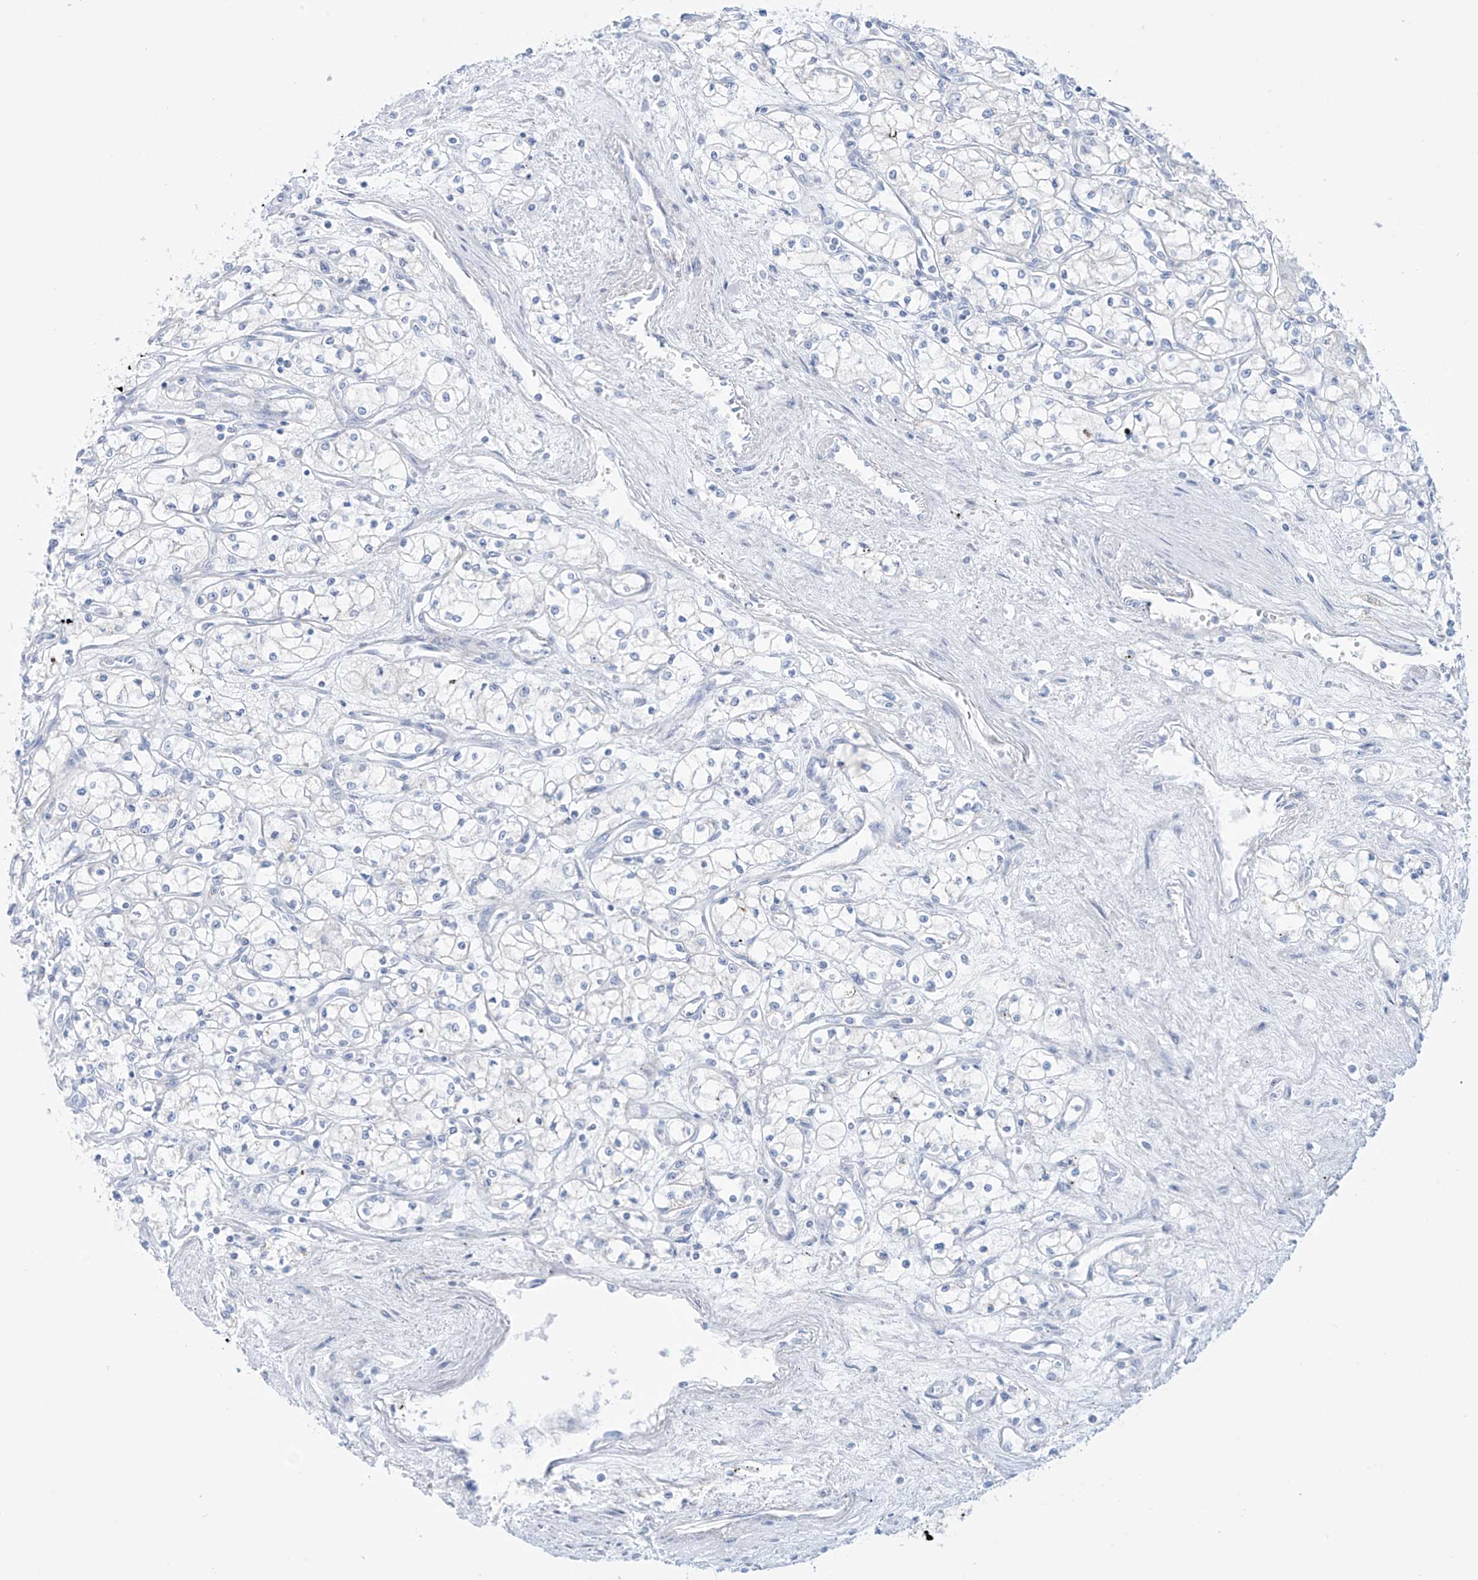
{"staining": {"intensity": "negative", "quantity": "none", "location": "none"}, "tissue": "renal cancer", "cell_type": "Tumor cells", "image_type": "cancer", "snomed": [{"axis": "morphology", "description": "Adenocarcinoma, NOS"}, {"axis": "topography", "description": "Kidney"}], "caption": "There is no significant positivity in tumor cells of renal cancer.", "gene": "SLC26A3", "patient": {"sex": "male", "age": 59}}